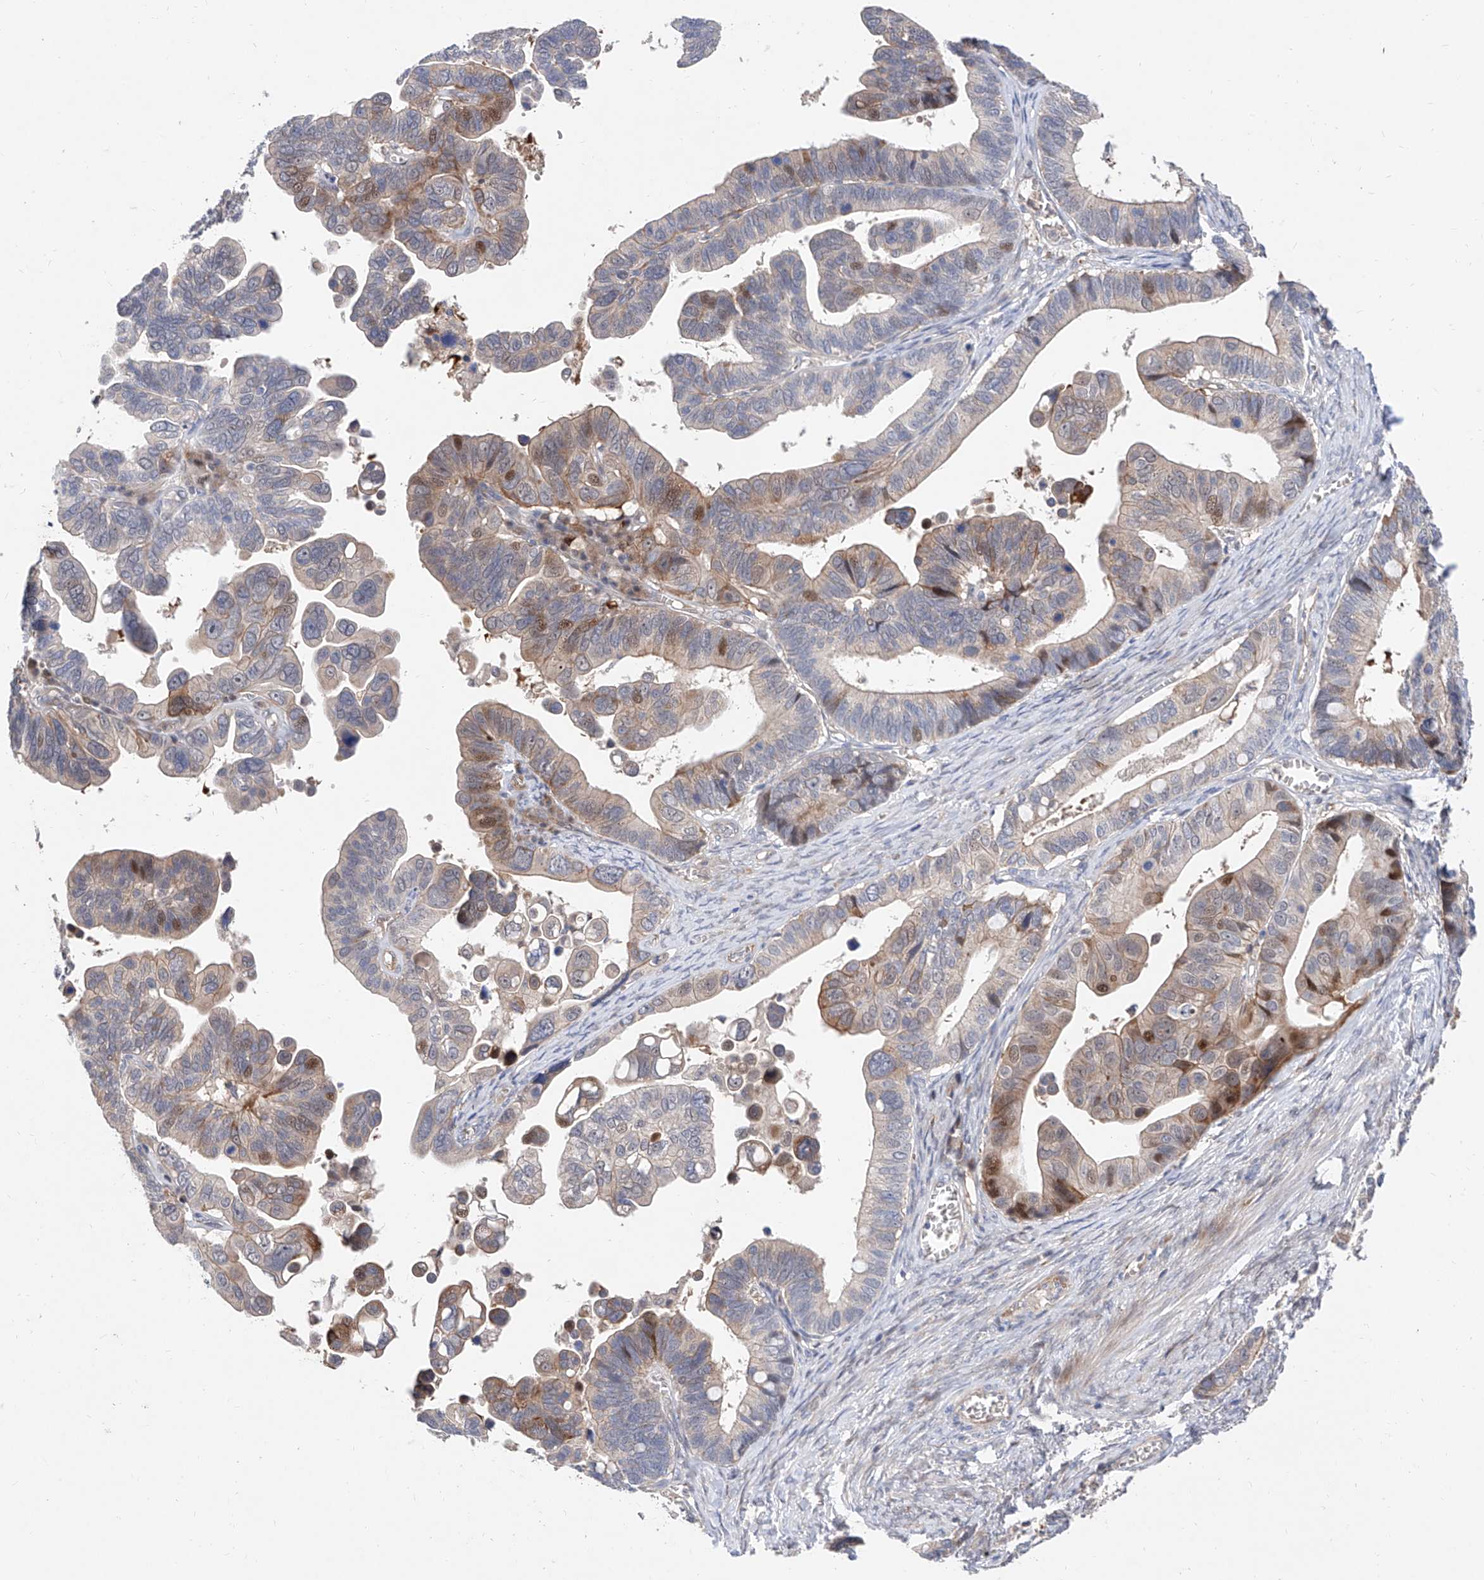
{"staining": {"intensity": "moderate", "quantity": "<25%", "location": "cytoplasmic/membranous,nuclear"}, "tissue": "ovarian cancer", "cell_type": "Tumor cells", "image_type": "cancer", "snomed": [{"axis": "morphology", "description": "Cystadenocarcinoma, serous, NOS"}, {"axis": "topography", "description": "Ovary"}], "caption": "An image showing moderate cytoplasmic/membranous and nuclear expression in approximately <25% of tumor cells in ovarian cancer, as visualized by brown immunohistochemical staining.", "gene": "FUCA2", "patient": {"sex": "female", "age": 56}}